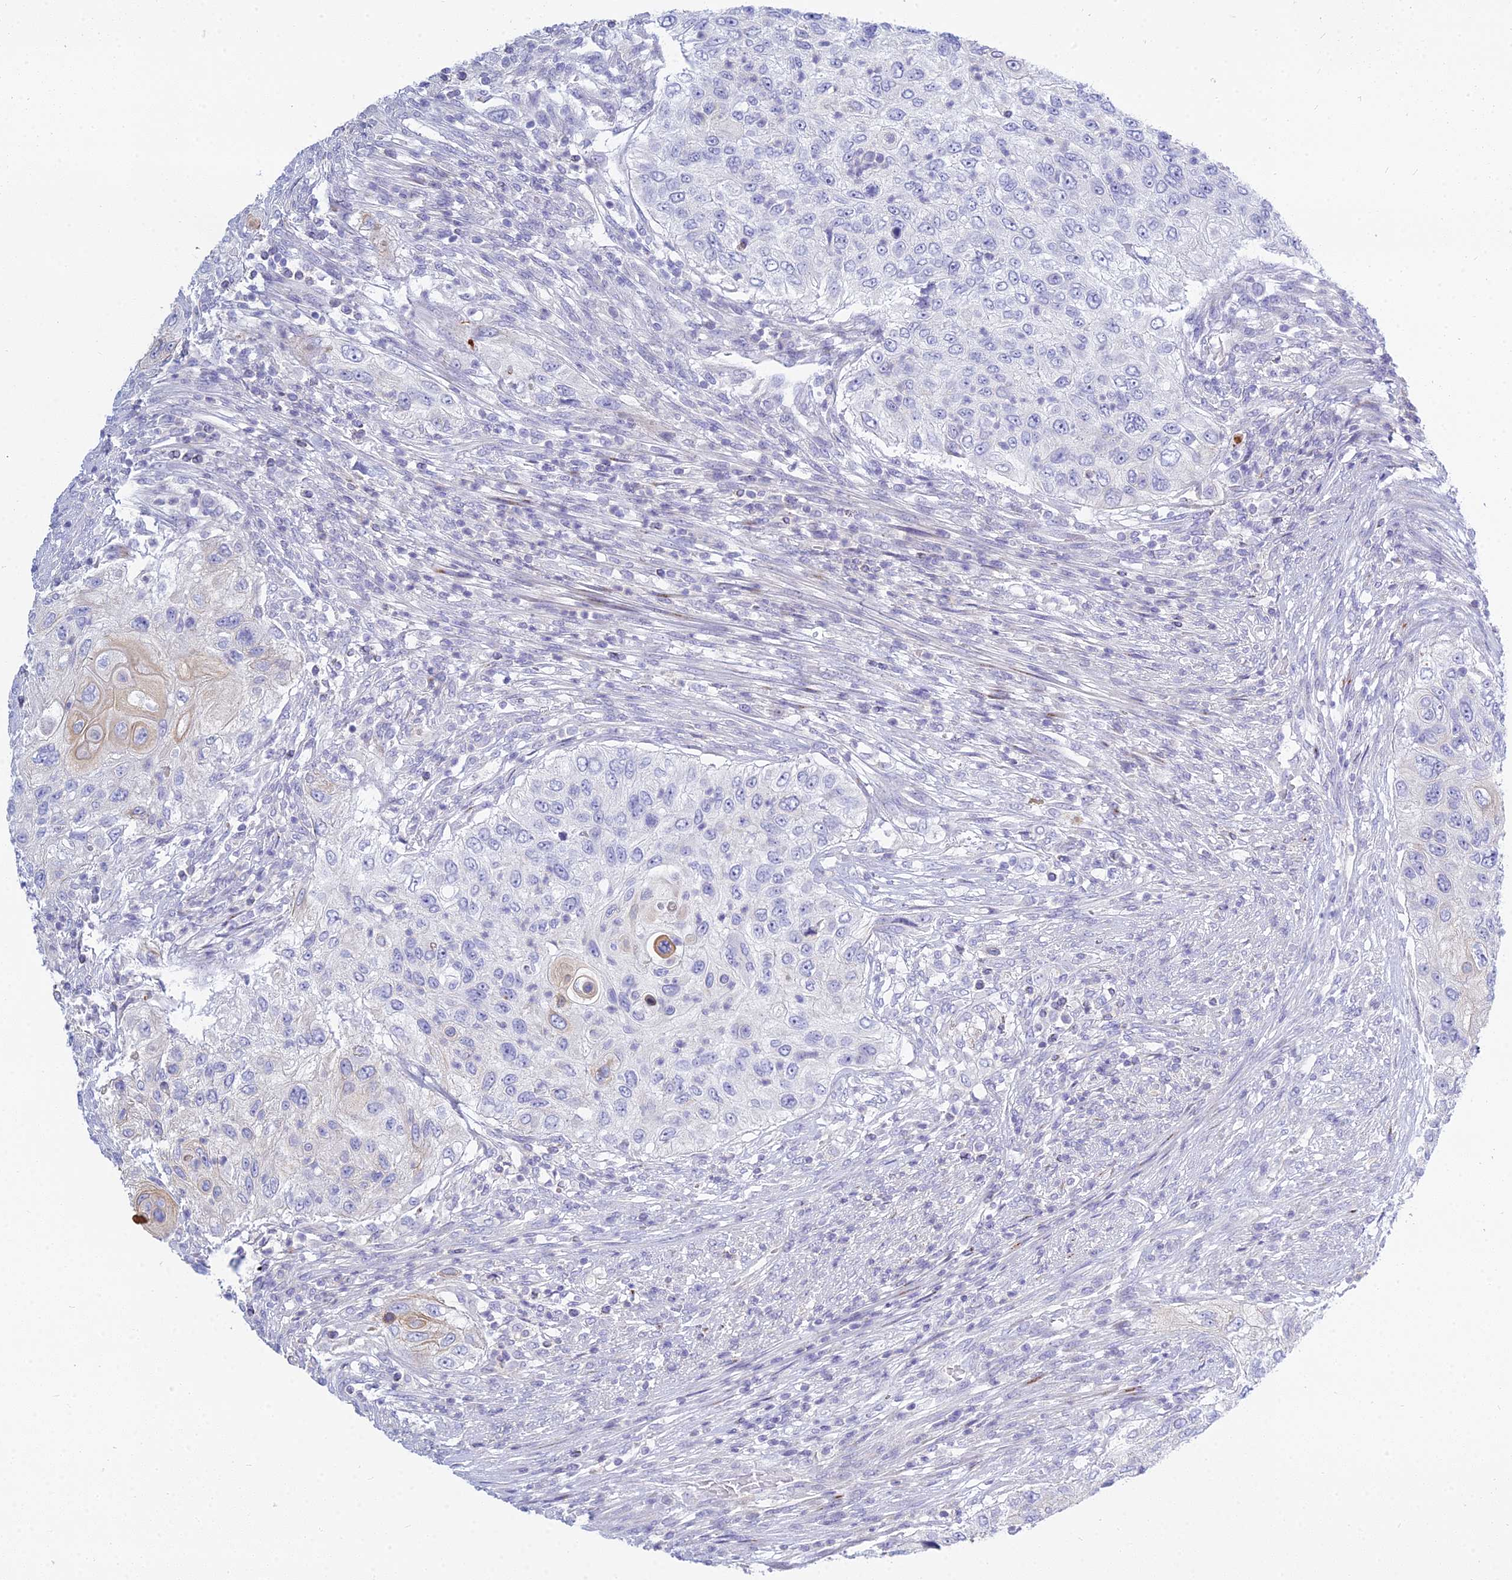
{"staining": {"intensity": "negative", "quantity": "none", "location": "none"}, "tissue": "urothelial cancer", "cell_type": "Tumor cells", "image_type": "cancer", "snomed": [{"axis": "morphology", "description": "Urothelial carcinoma, High grade"}, {"axis": "topography", "description": "Urinary bladder"}], "caption": "A high-resolution micrograph shows immunohistochemistry (IHC) staining of urothelial cancer, which displays no significant positivity in tumor cells. Brightfield microscopy of immunohistochemistry stained with DAB (3,3'-diaminobenzidine) (brown) and hematoxylin (blue), captured at high magnification.", "gene": "SMIM24", "patient": {"sex": "female", "age": 60}}